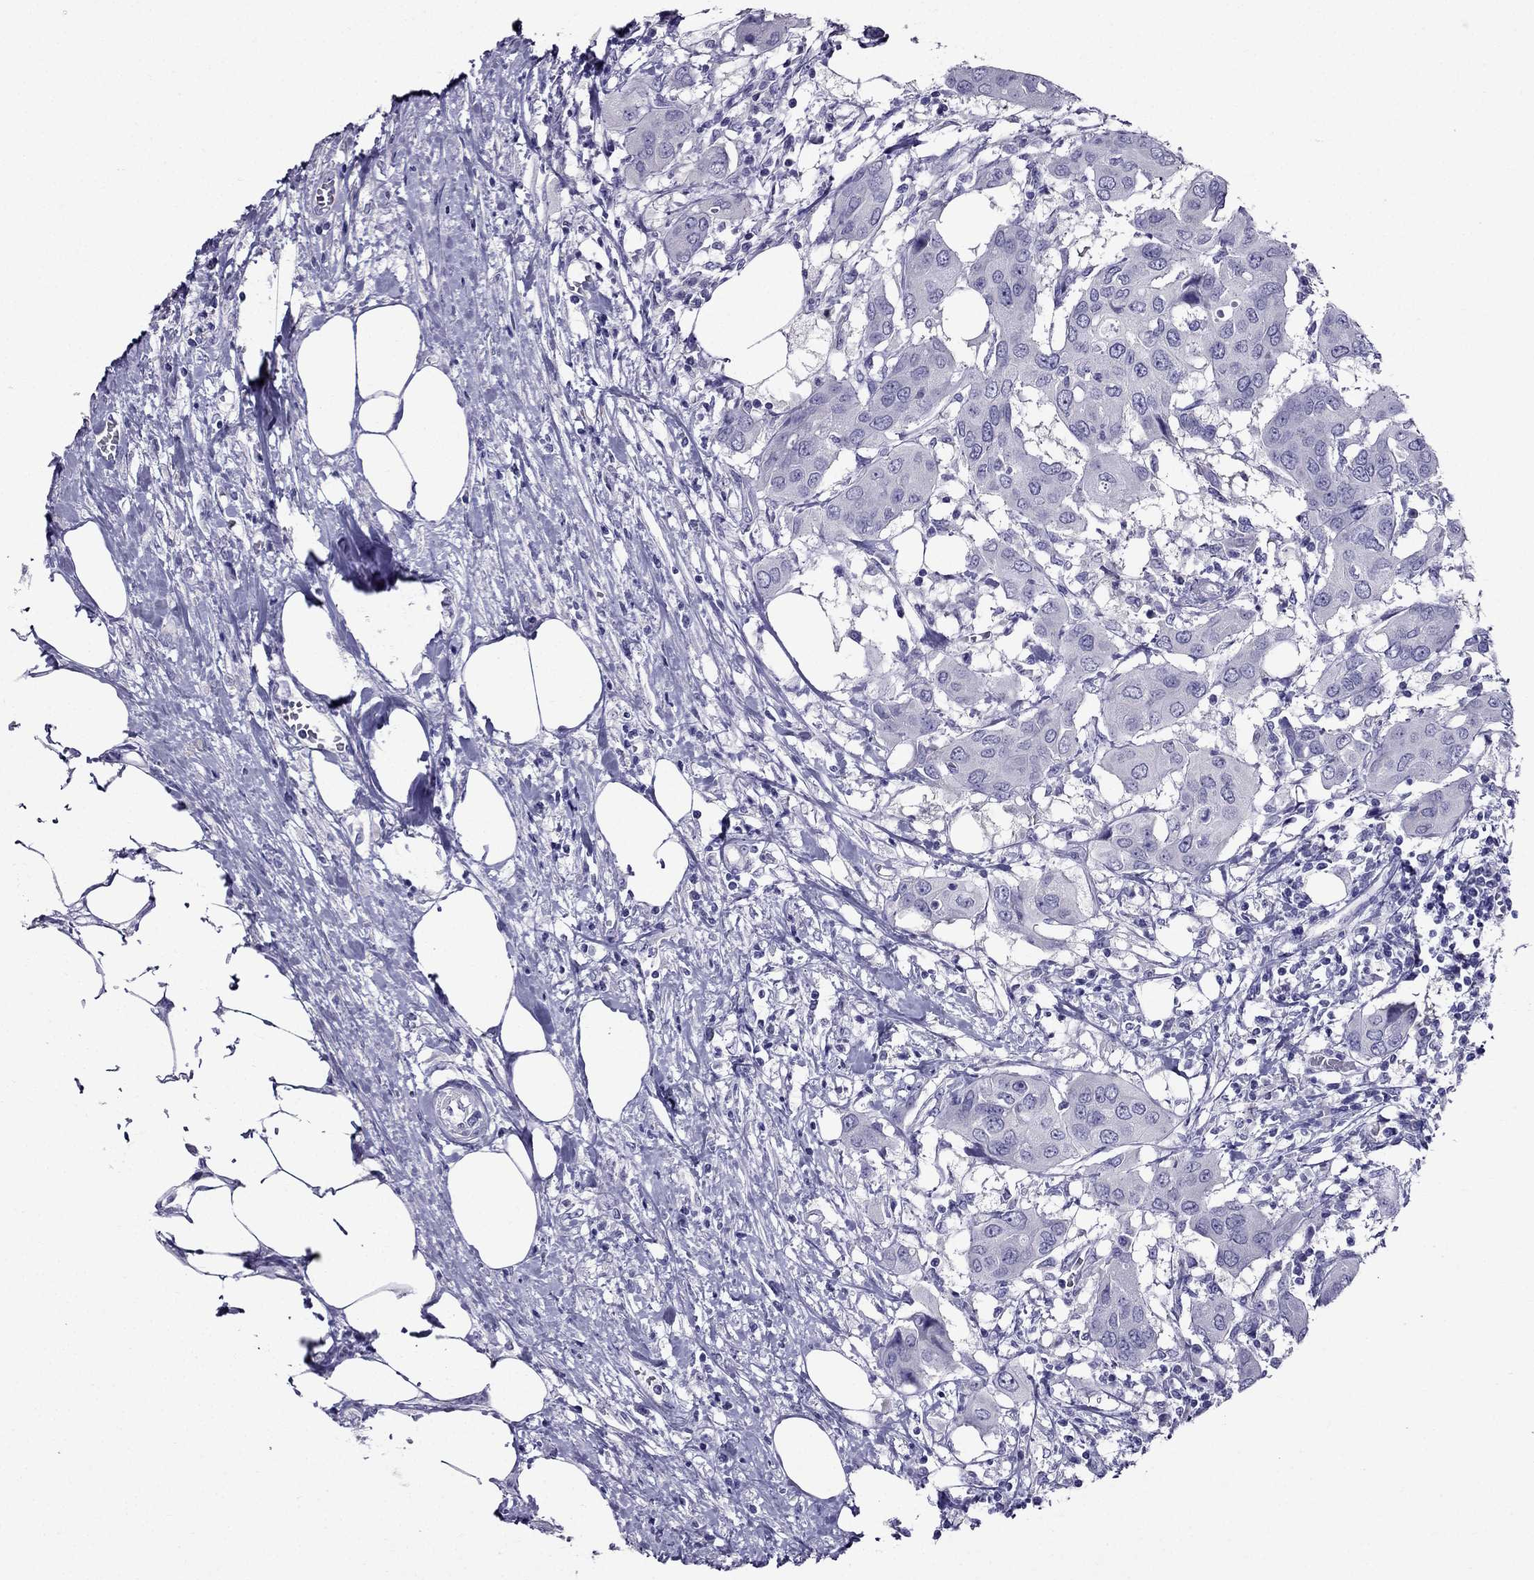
{"staining": {"intensity": "negative", "quantity": "none", "location": "none"}, "tissue": "urothelial cancer", "cell_type": "Tumor cells", "image_type": "cancer", "snomed": [{"axis": "morphology", "description": "Urothelial carcinoma, NOS"}, {"axis": "morphology", "description": "Urothelial carcinoma, High grade"}, {"axis": "topography", "description": "Urinary bladder"}], "caption": "DAB immunohistochemical staining of high-grade urothelial carcinoma exhibits no significant staining in tumor cells.", "gene": "ZNF541", "patient": {"sex": "male", "age": 63}}